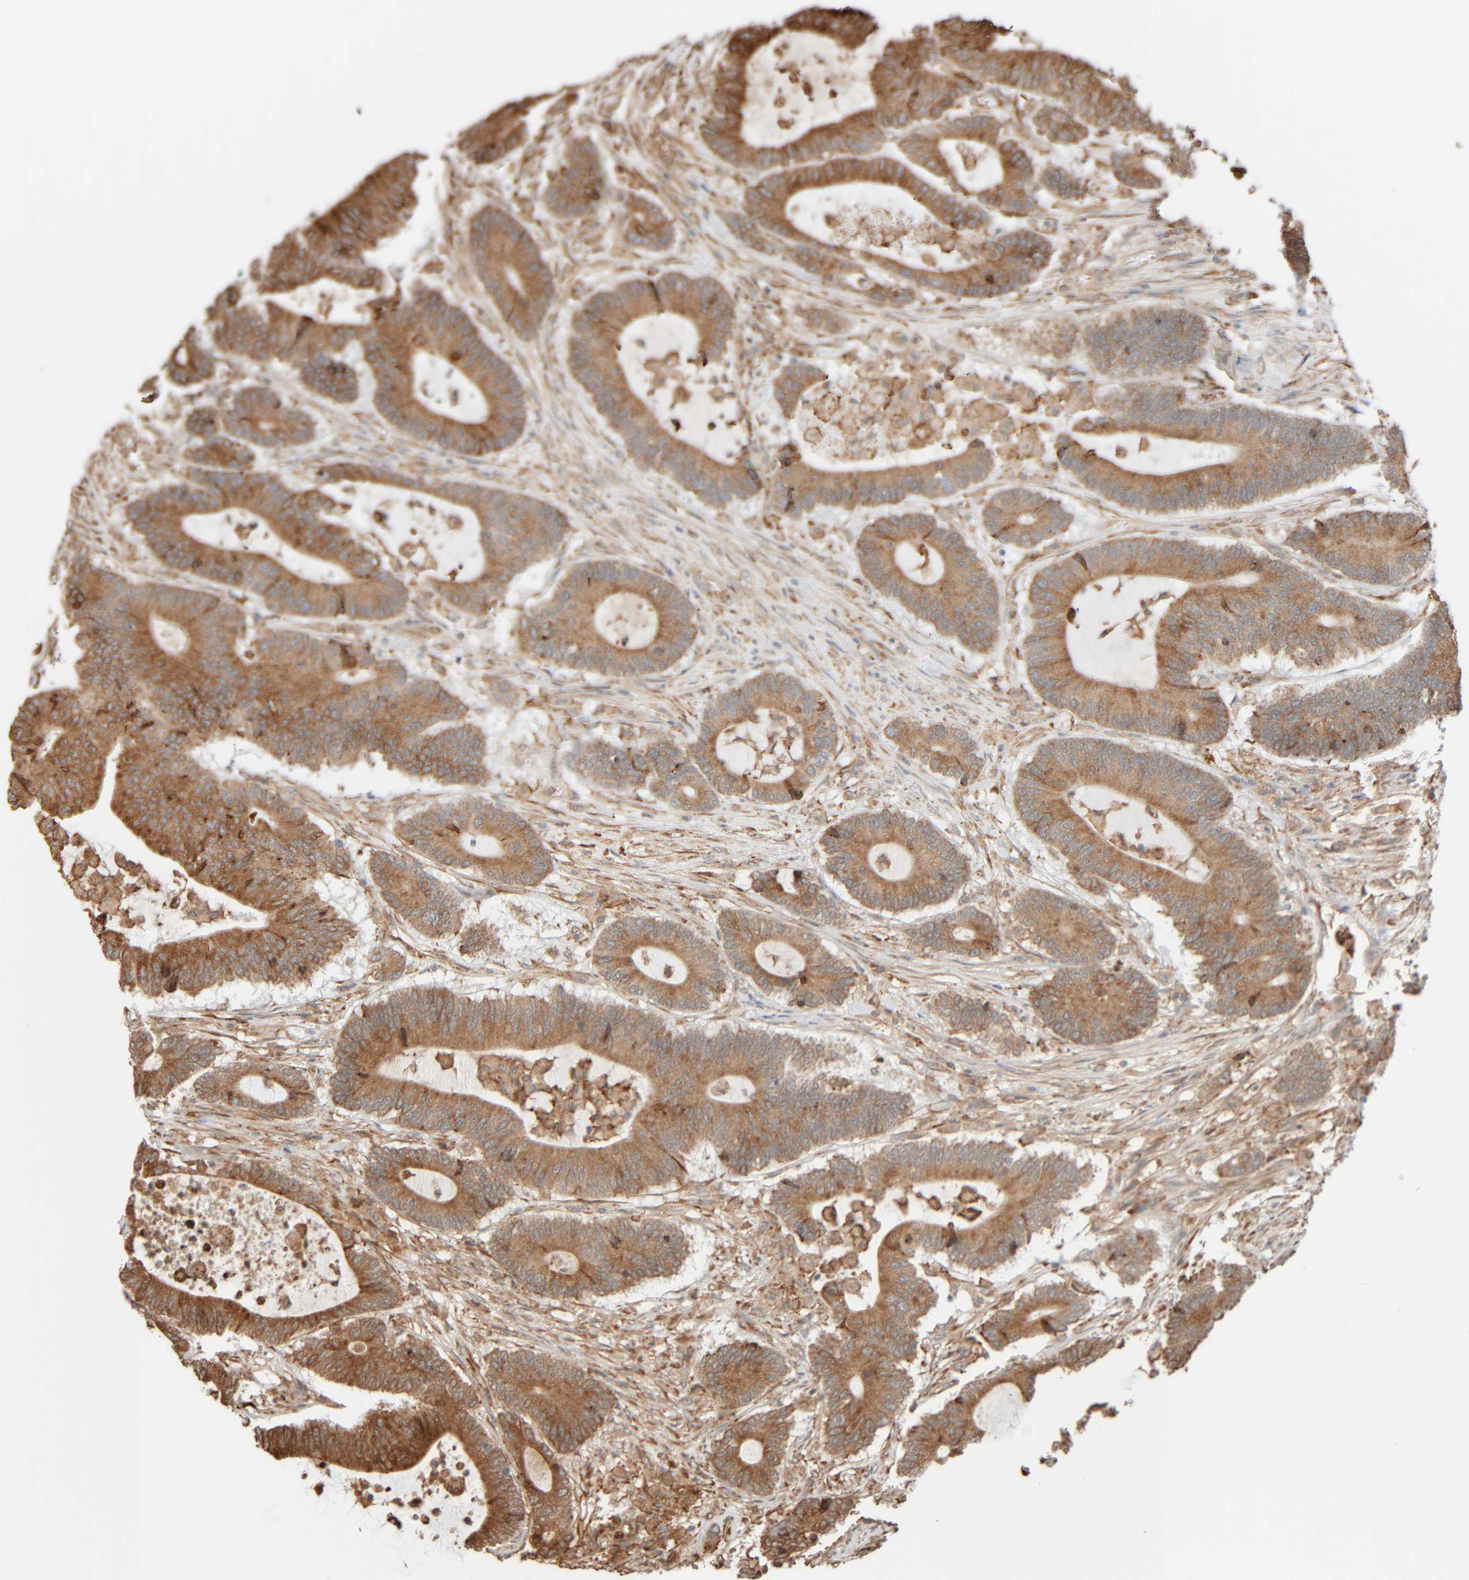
{"staining": {"intensity": "moderate", "quantity": ">75%", "location": "cytoplasmic/membranous"}, "tissue": "colorectal cancer", "cell_type": "Tumor cells", "image_type": "cancer", "snomed": [{"axis": "morphology", "description": "Adenocarcinoma, NOS"}, {"axis": "topography", "description": "Colon"}], "caption": "Colorectal cancer (adenocarcinoma) was stained to show a protein in brown. There is medium levels of moderate cytoplasmic/membranous expression in approximately >75% of tumor cells.", "gene": "INTS1", "patient": {"sex": "female", "age": 84}}